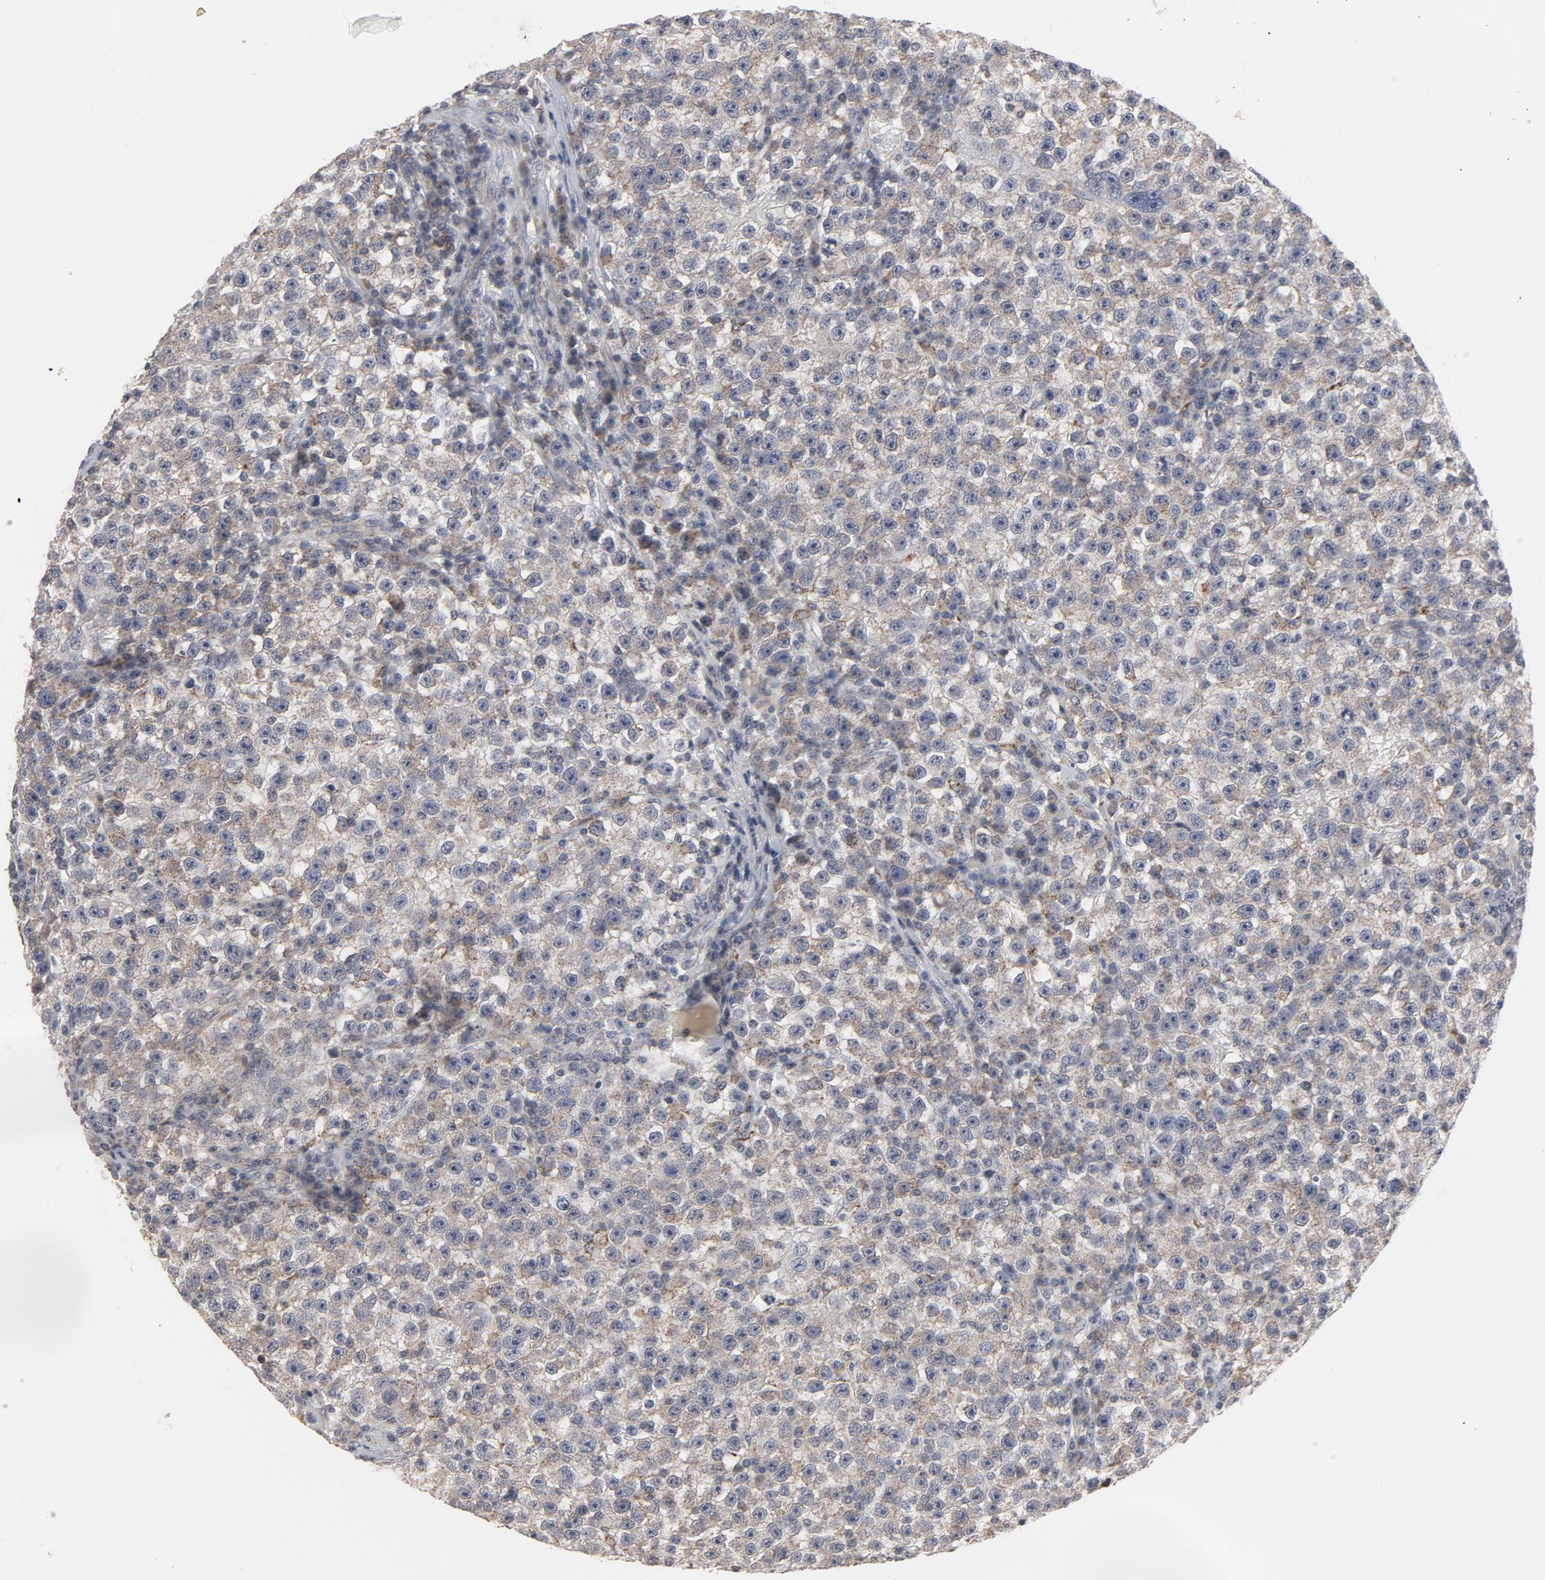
{"staining": {"intensity": "weak", "quantity": "<25%", "location": "cytoplasmic/membranous"}, "tissue": "testis cancer", "cell_type": "Tumor cells", "image_type": "cancer", "snomed": [{"axis": "morphology", "description": "Seminoma, NOS"}, {"axis": "topography", "description": "Testis"}], "caption": "IHC image of testis seminoma stained for a protein (brown), which exhibits no positivity in tumor cells.", "gene": "PPP1R1B", "patient": {"sex": "male", "age": 22}}